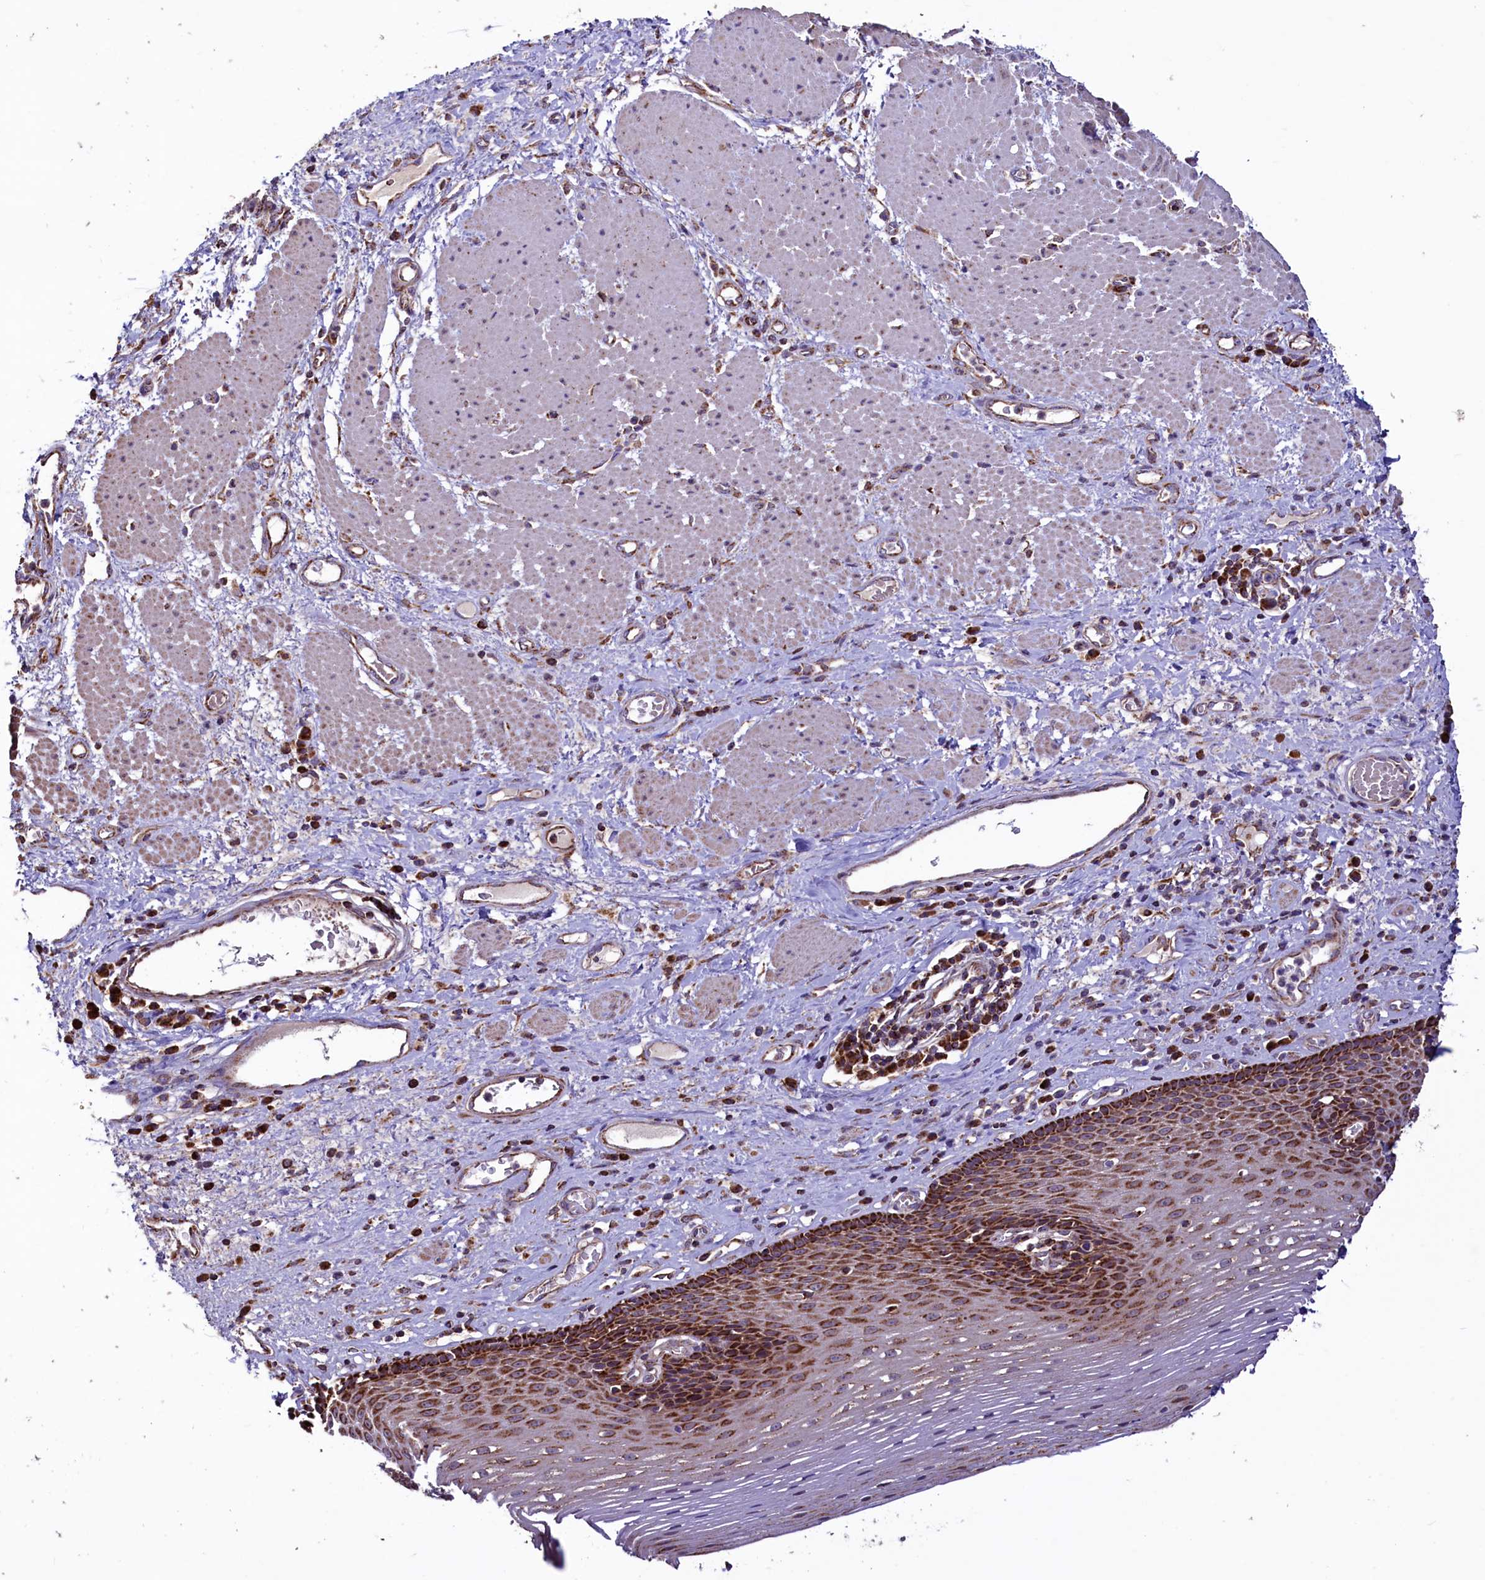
{"staining": {"intensity": "strong", "quantity": ">75%", "location": "cytoplasmic/membranous"}, "tissue": "esophagus", "cell_type": "Squamous epithelial cells", "image_type": "normal", "snomed": [{"axis": "morphology", "description": "Normal tissue, NOS"}, {"axis": "morphology", "description": "Adenocarcinoma, NOS"}, {"axis": "topography", "description": "Esophagus"}], "caption": "This photomicrograph reveals IHC staining of benign esophagus, with high strong cytoplasmic/membranous positivity in approximately >75% of squamous epithelial cells.", "gene": "STARD5", "patient": {"sex": "male", "age": 62}}